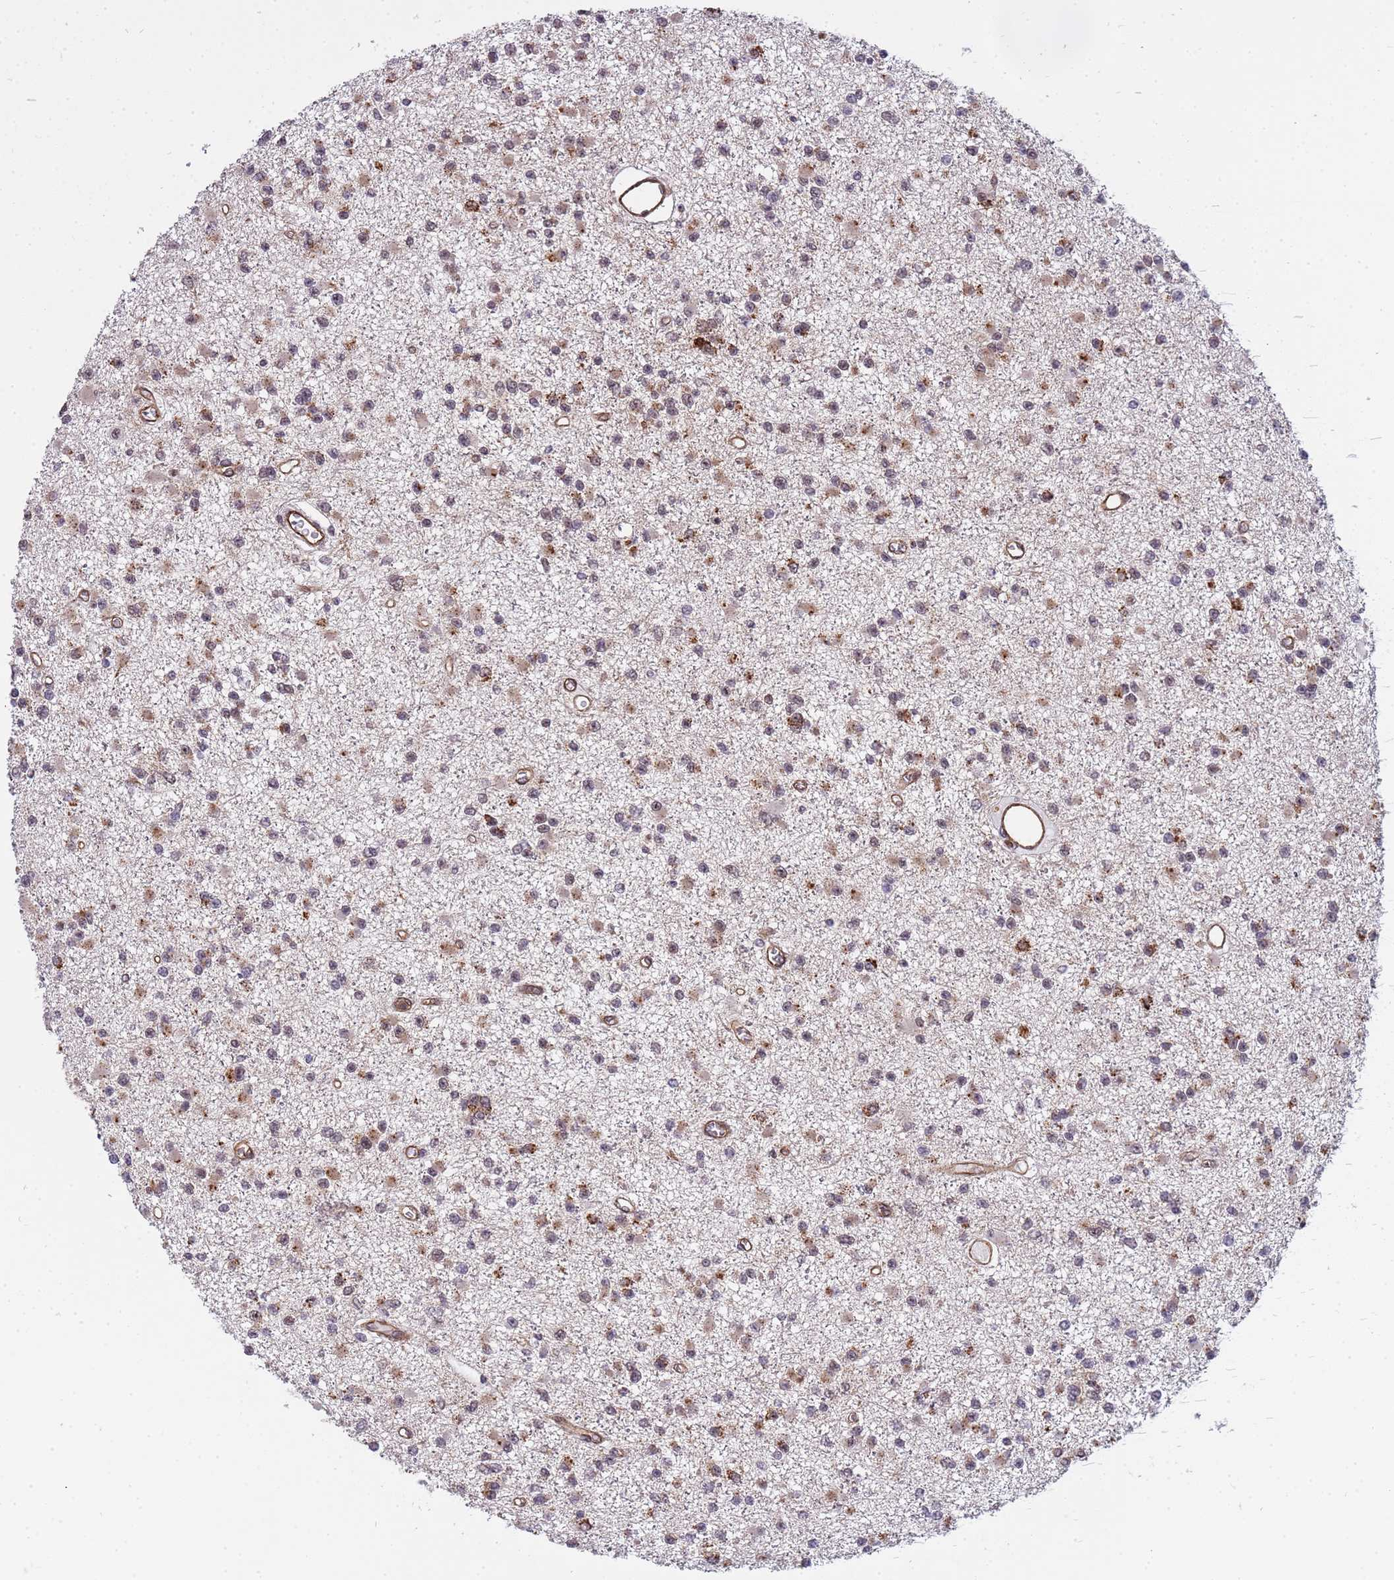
{"staining": {"intensity": "weak", "quantity": "25%-75%", "location": "cytoplasmic/membranous,nuclear"}, "tissue": "glioma", "cell_type": "Tumor cells", "image_type": "cancer", "snomed": [{"axis": "morphology", "description": "Glioma, malignant, Low grade"}, {"axis": "topography", "description": "Brain"}], "caption": "Brown immunohistochemical staining in glioma exhibits weak cytoplasmic/membranous and nuclear staining in about 25%-75% of tumor cells.", "gene": "EMC2", "patient": {"sex": "female", "age": 22}}